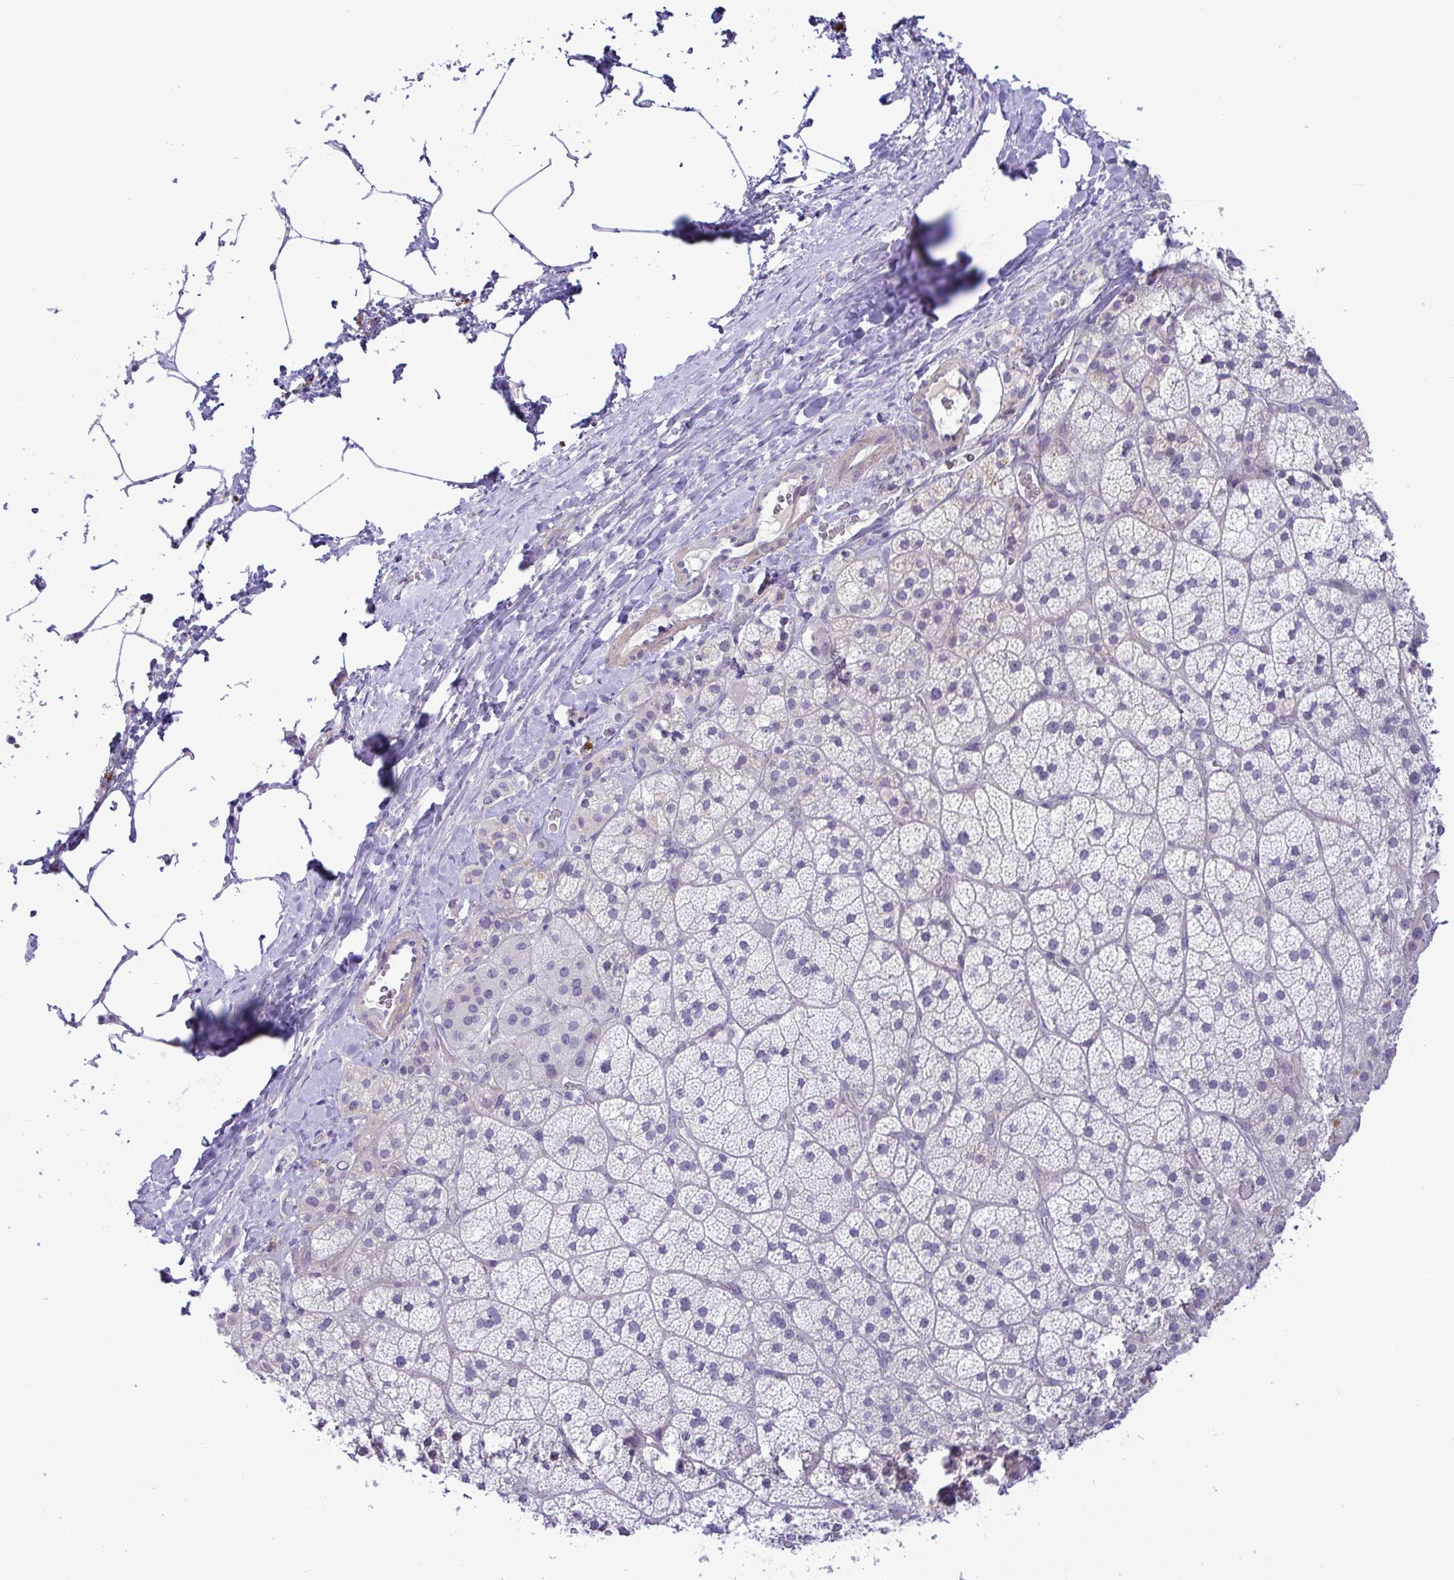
{"staining": {"intensity": "negative", "quantity": "none", "location": "none"}, "tissue": "adrenal gland", "cell_type": "Glandular cells", "image_type": "normal", "snomed": [{"axis": "morphology", "description": "Normal tissue, NOS"}, {"axis": "topography", "description": "Adrenal gland"}], "caption": "This is an immunohistochemistry histopathology image of unremarkable human adrenal gland. There is no positivity in glandular cells.", "gene": "FAM86B1", "patient": {"sex": "male", "age": 57}}